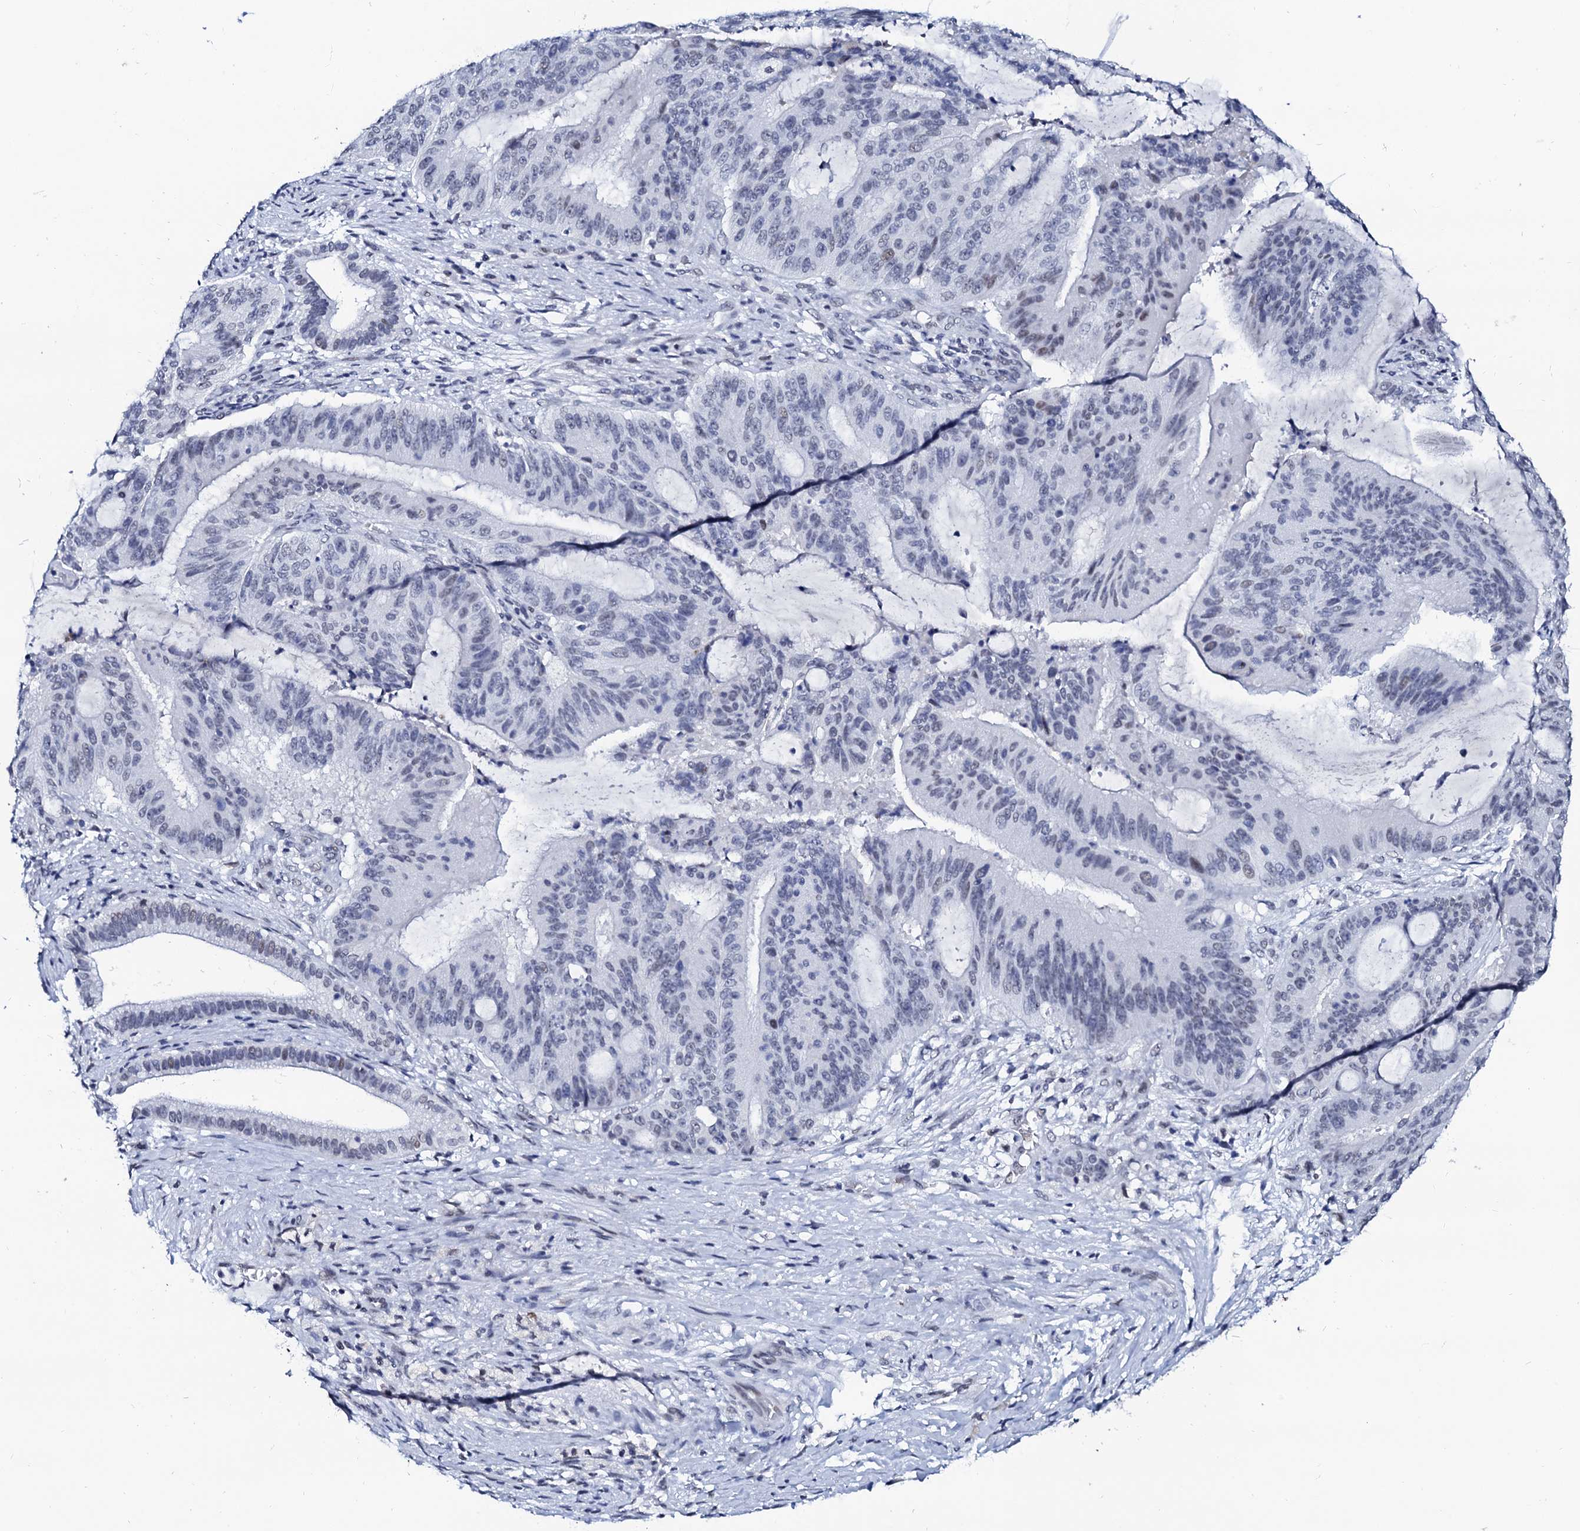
{"staining": {"intensity": "negative", "quantity": "none", "location": "none"}, "tissue": "liver cancer", "cell_type": "Tumor cells", "image_type": "cancer", "snomed": [{"axis": "morphology", "description": "Normal tissue, NOS"}, {"axis": "morphology", "description": "Cholangiocarcinoma"}, {"axis": "topography", "description": "Liver"}, {"axis": "topography", "description": "Peripheral nerve tissue"}], "caption": "Liver cancer was stained to show a protein in brown. There is no significant positivity in tumor cells. (Brightfield microscopy of DAB IHC at high magnification).", "gene": "SPATA19", "patient": {"sex": "female", "age": 73}}